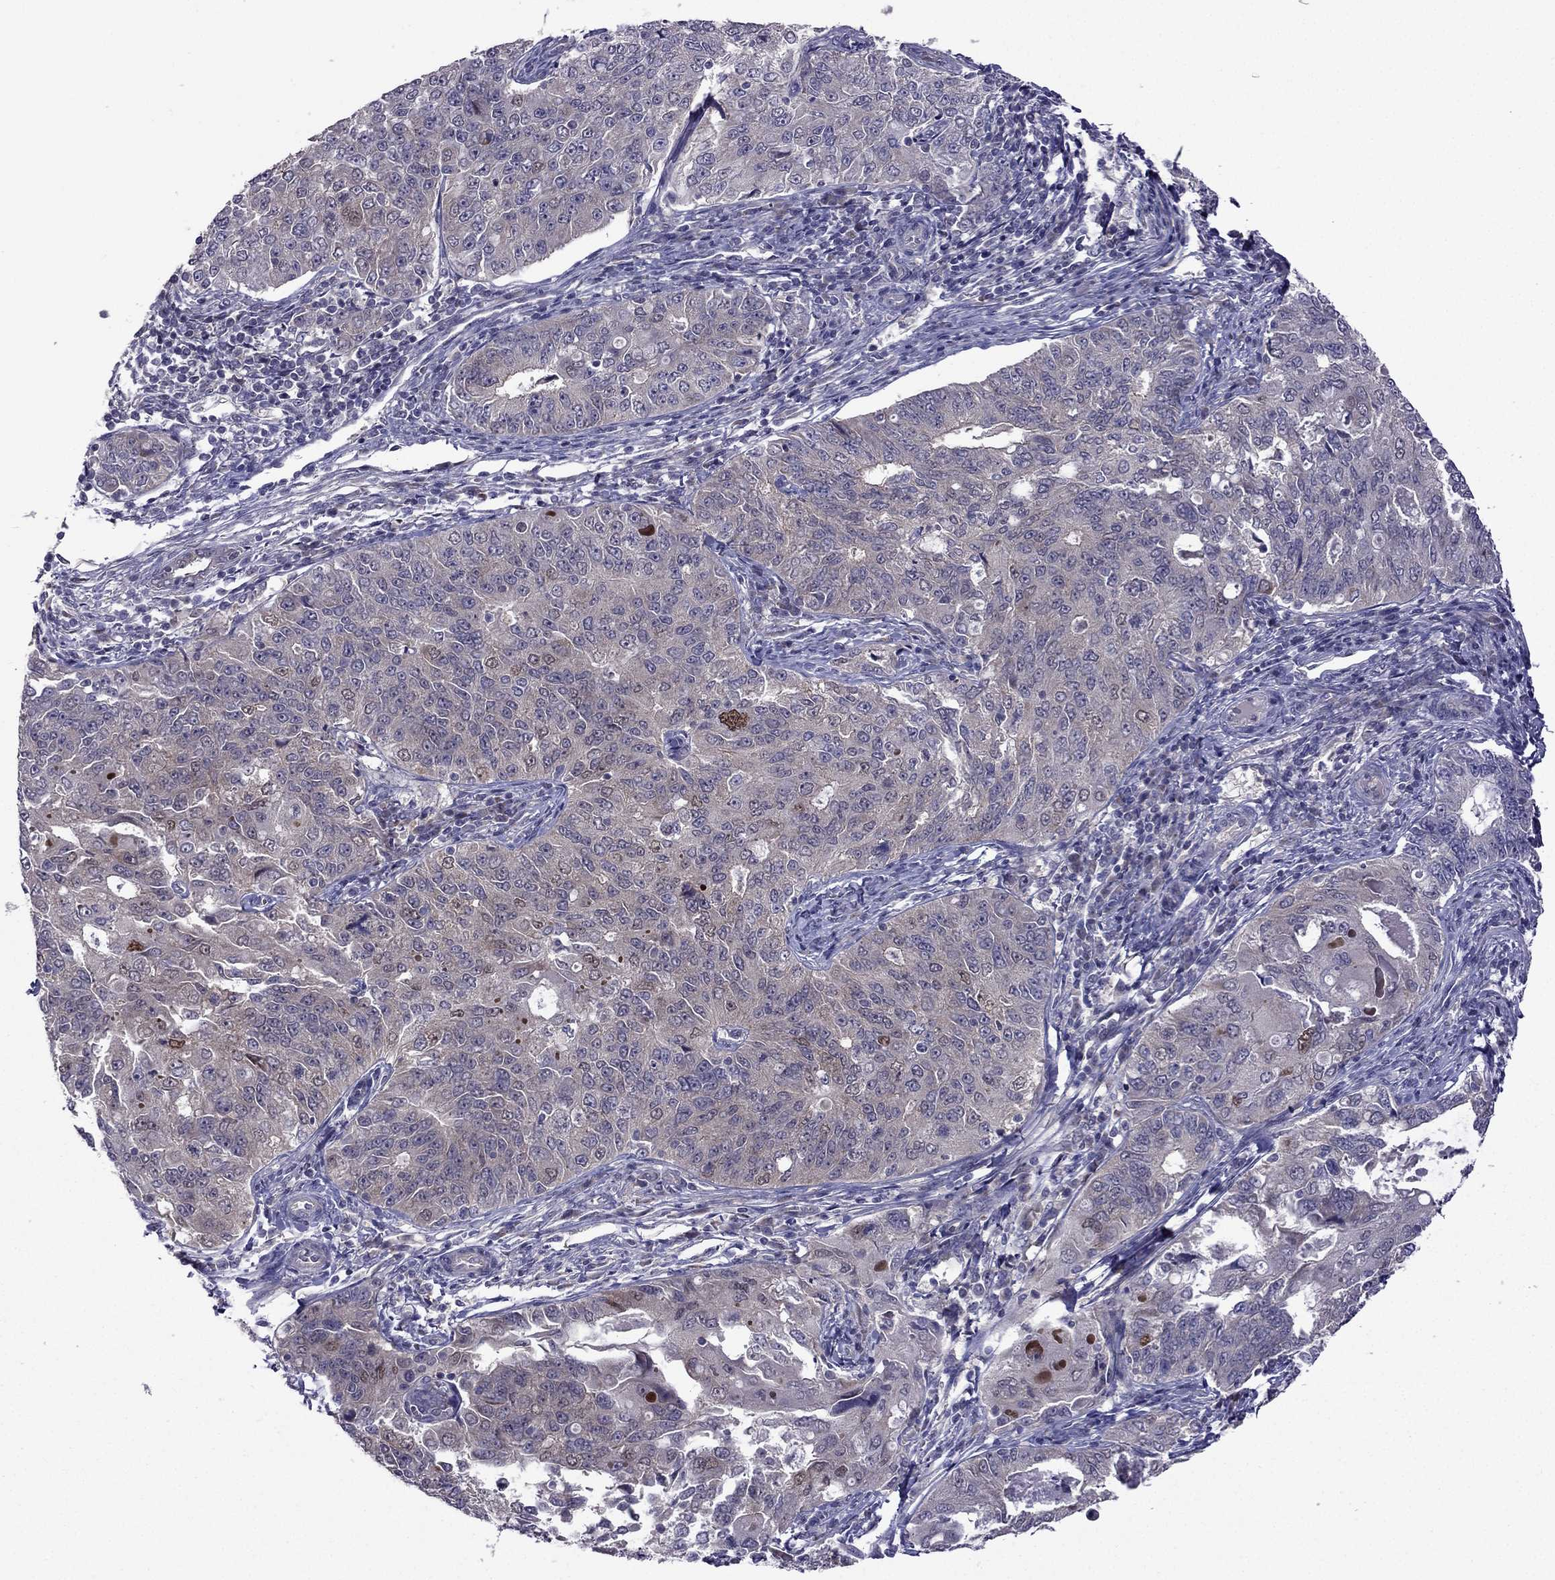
{"staining": {"intensity": "weak", "quantity": "<25%", "location": "cytoplasmic/membranous"}, "tissue": "endometrial cancer", "cell_type": "Tumor cells", "image_type": "cancer", "snomed": [{"axis": "morphology", "description": "Adenocarcinoma, NOS"}, {"axis": "topography", "description": "Endometrium"}], "caption": "Image shows no significant protein expression in tumor cells of adenocarcinoma (endometrial). (DAB (3,3'-diaminobenzidine) immunohistochemistry (IHC) with hematoxylin counter stain).", "gene": "CDK5", "patient": {"sex": "female", "age": 43}}